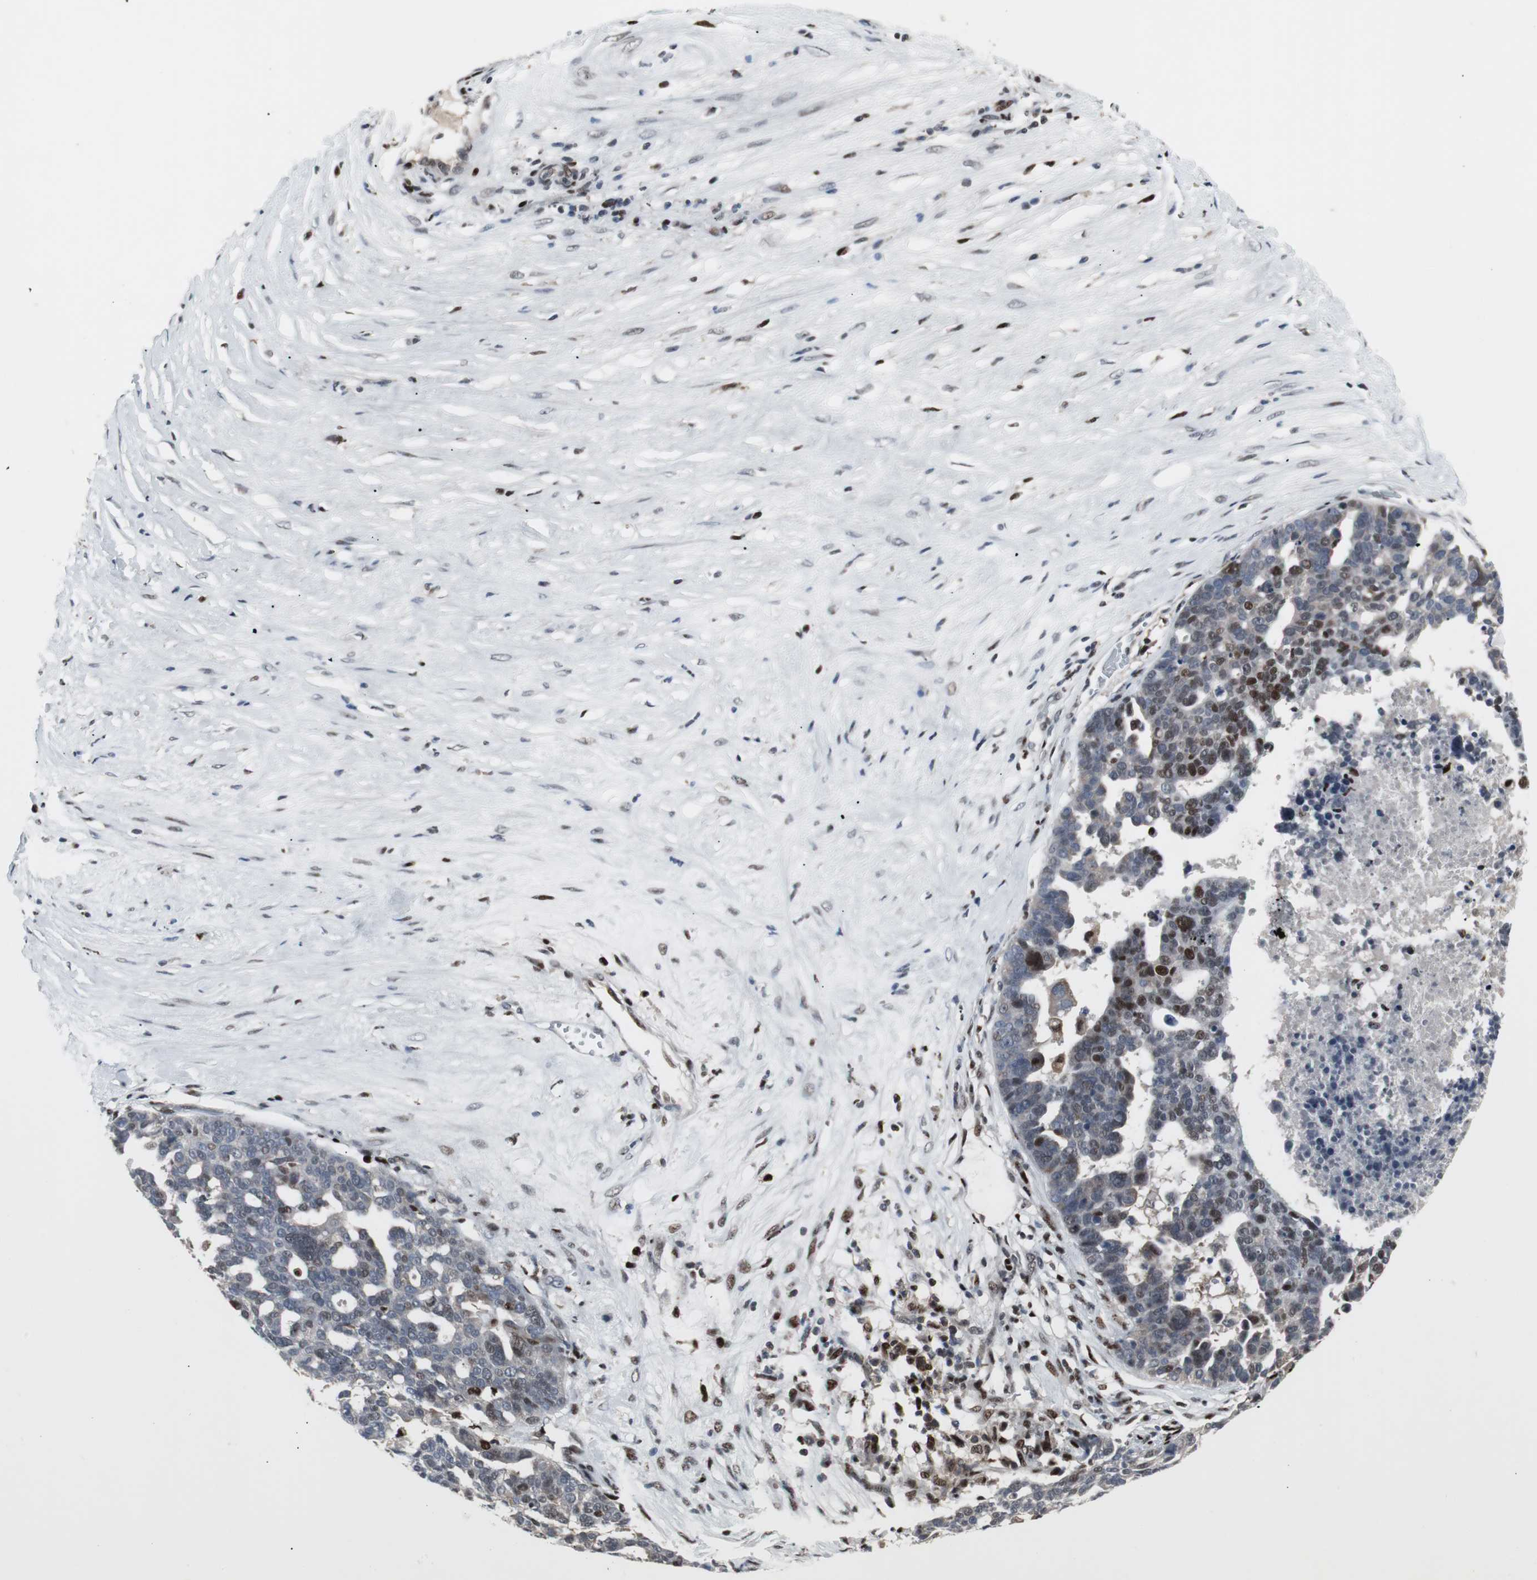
{"staining": {"intensity": "strong", "quantity": "25%-75%", "location": "nuclear"}, "tissue": "ovarian cancer", "cell_type": "Tumor cells", "image_type": "cancer", "snomed": [{"axis": "morphology", "description": "Cystadenocarcinoma, serous, NOS"}, {"axis": "topography", "description": "Ovary"}], "caption": "The histopathology image exhibits a brown stain indicating the presence of a protein in the nuclear of tumor cells in ovarian cancer.", "gene": "GRK2", "patient": {"sex": "female", "age": 59}}